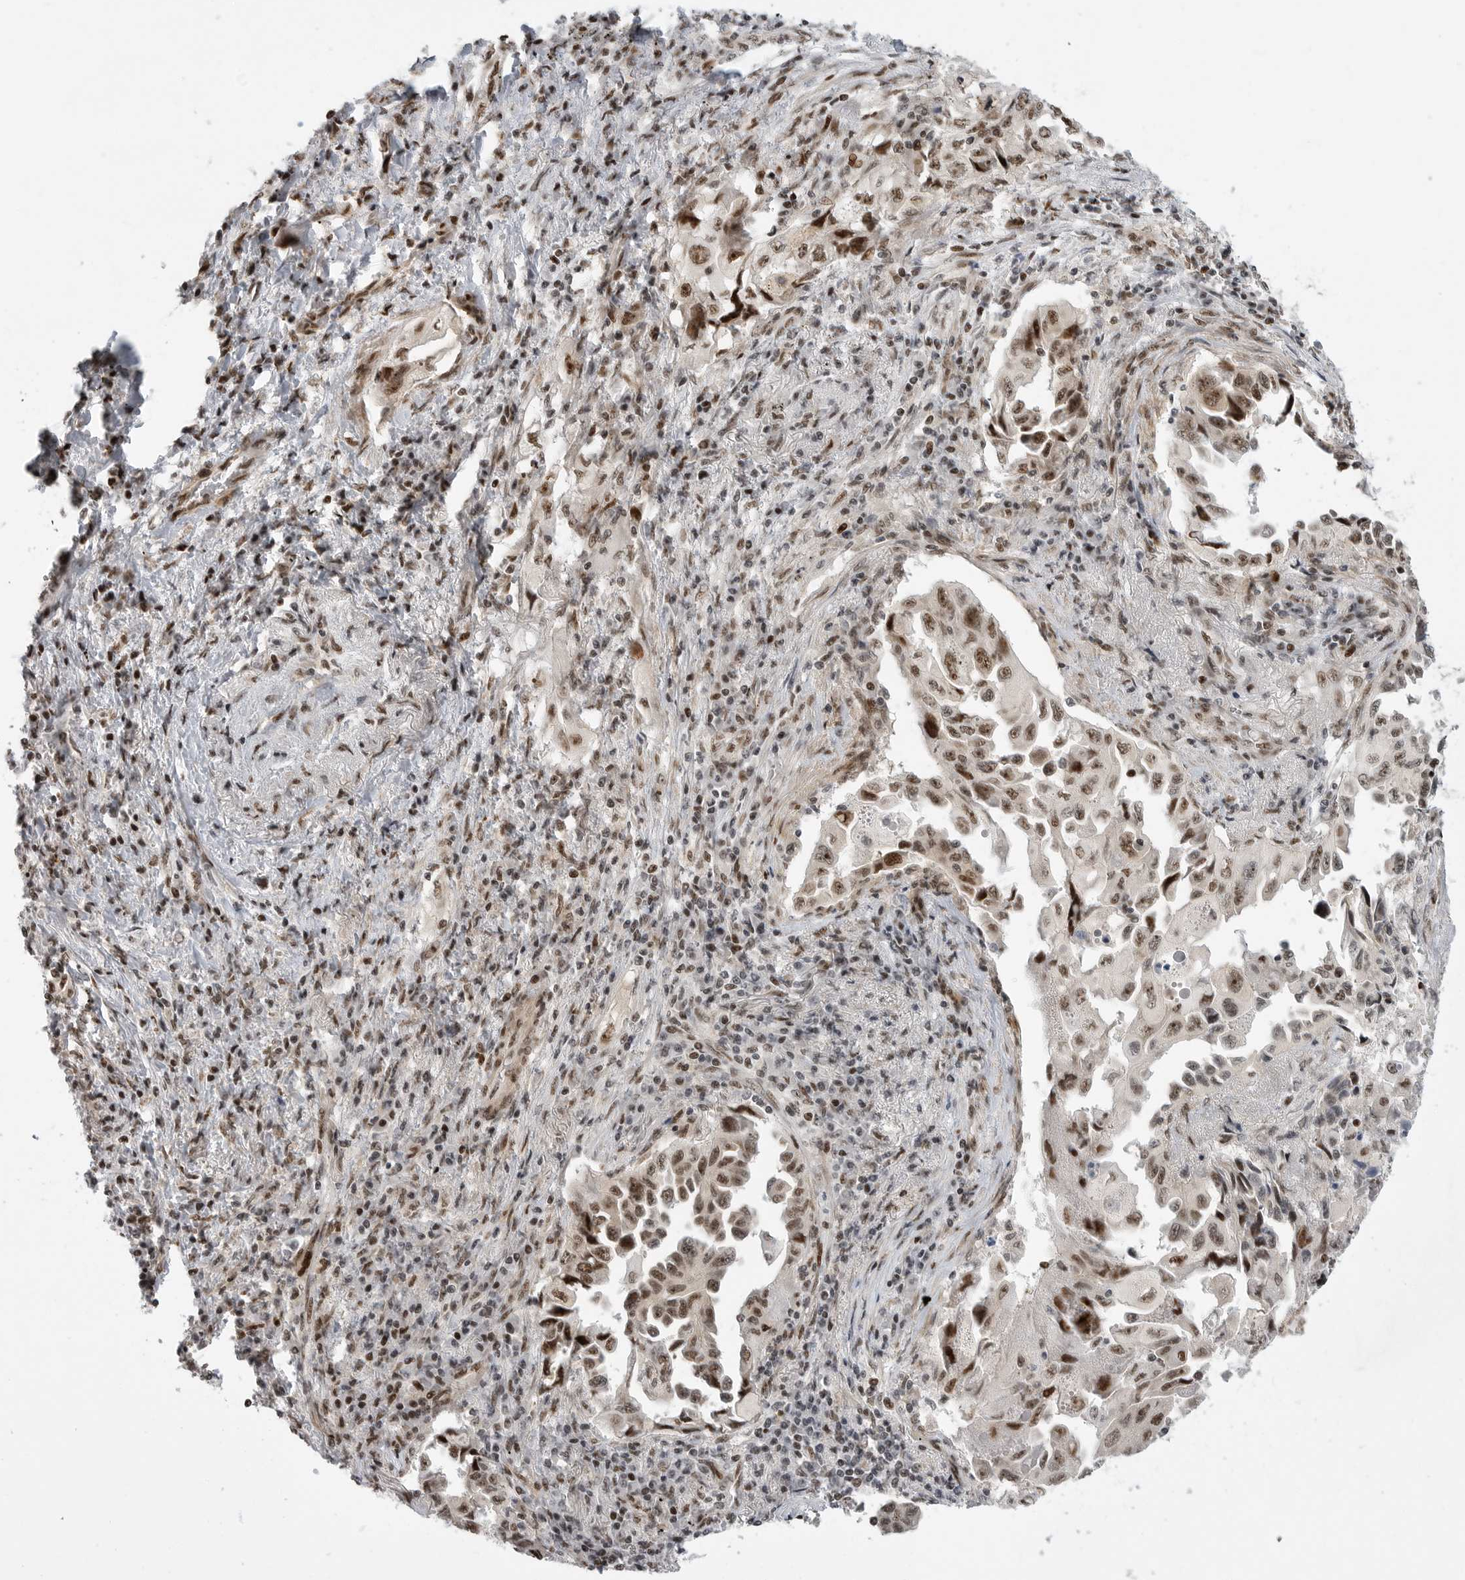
{"staining": {"intensity": "strong", "quantity": ">75%", "location": "nuclear"}, "tissue": "lung cancer", "cell_type": "Tumor cells", "image_type": "cancer", "snomed": [{"axis": "morphology", "description": "Adenocarcinoma, NOS"}, {"axis": "topography", "description": "Lung"}], "caption": "Immunohistochemical staining of adenocarcinoma (lung) demonstrates high levels of strong nuclear protein staining in approximately >75% of tumor cells. (IHC, brightfield microscopy, high magnification).", "gene": "GPATCH2", "patient": {"sex": "female", "age": 51}}